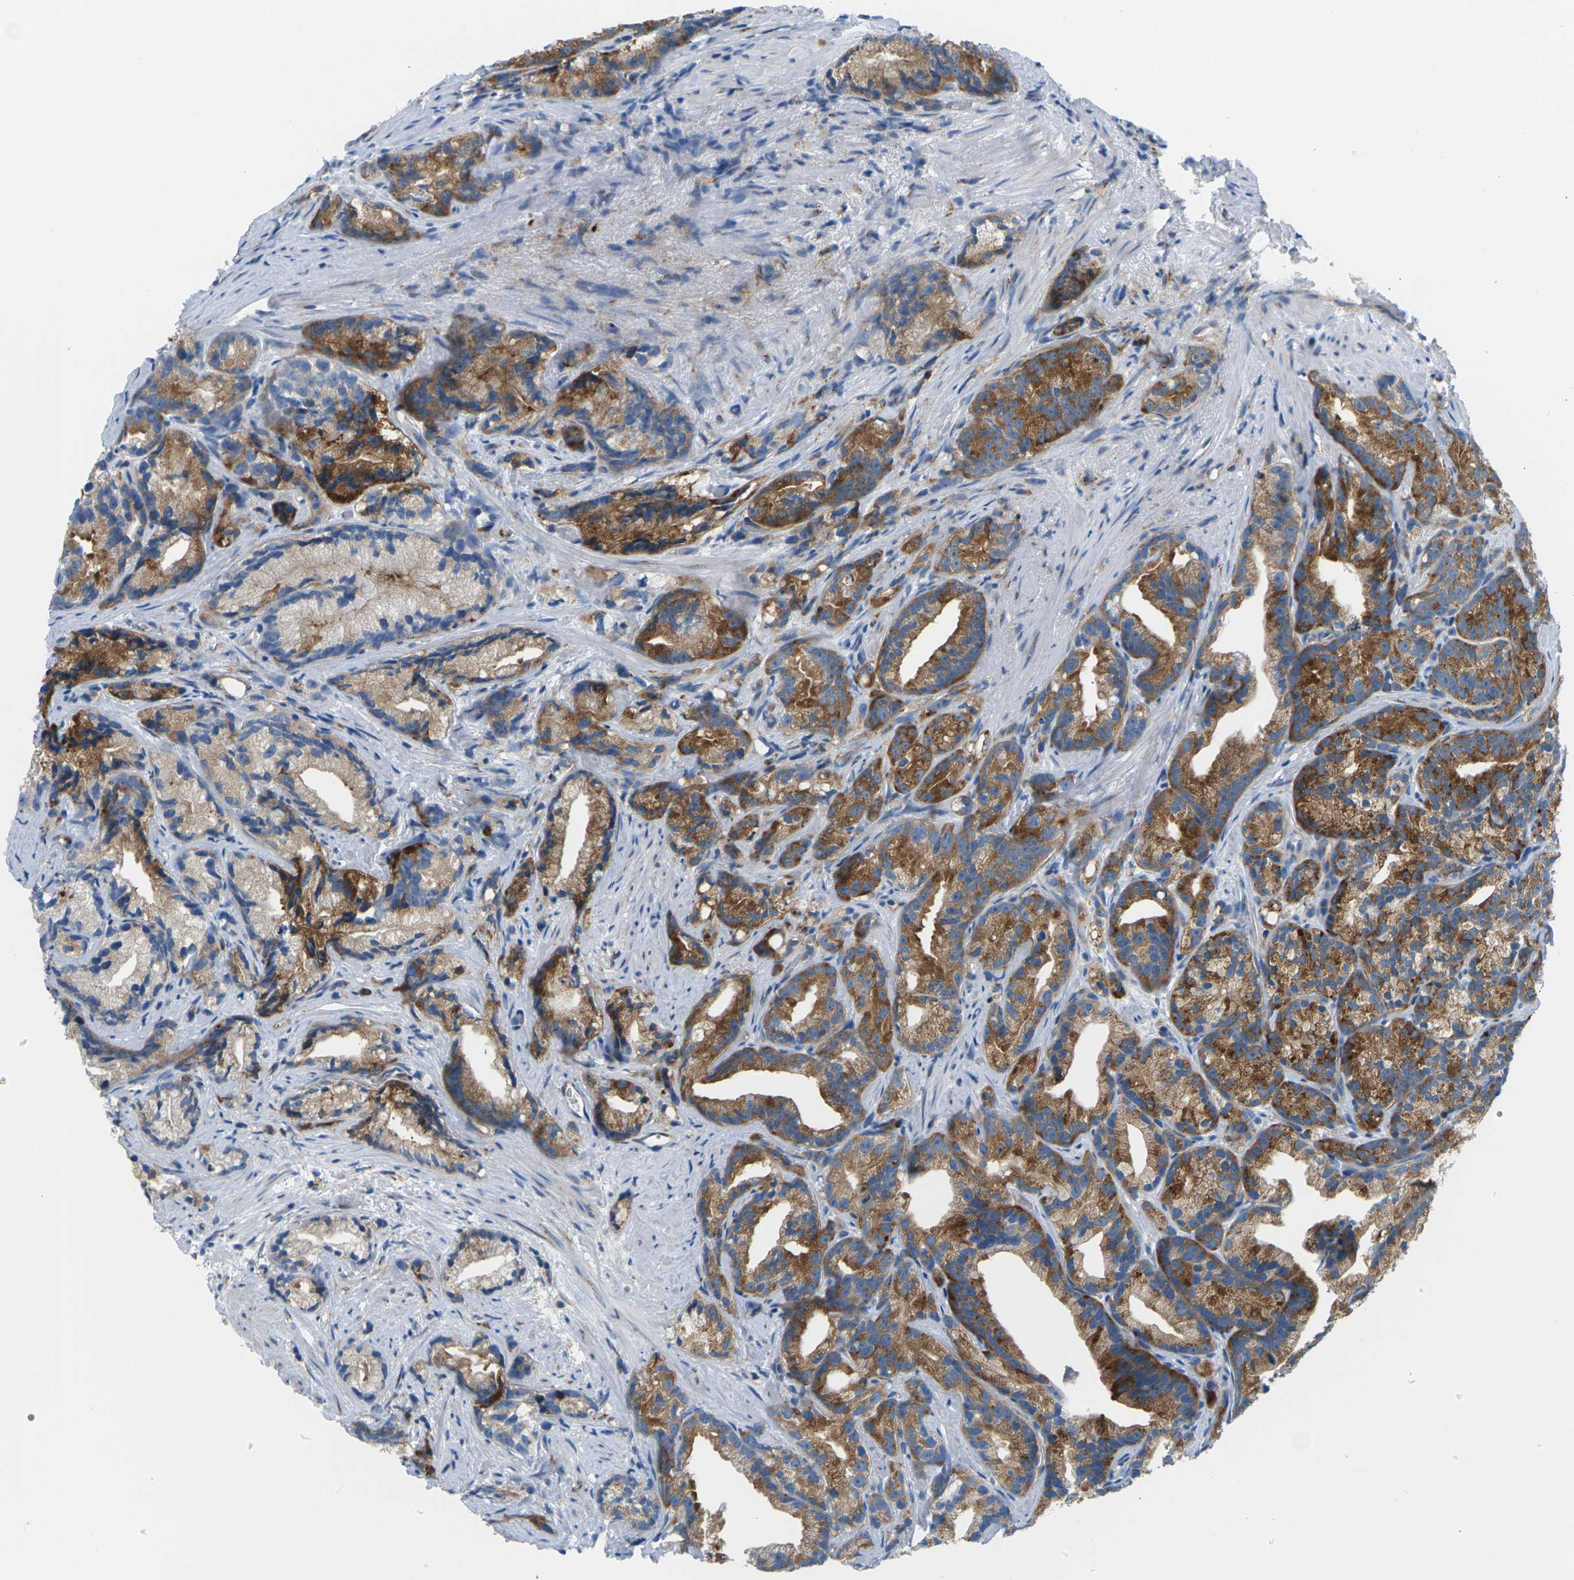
{"staining": {"intensity": "strong", "quantity": ">75%", "location": "cytoplasmic/membranous"}, "tissue": "prostate cancer", "cell_type": "Tumor cells", "image_type": "cancer", "snomed": [{"axis": "morphology", "description": "Adenocarcinoma, Low grade"}, {"axis": "topography", "description": "Prostate"}], "caption": "Tumor cells show high levels of strong cytoplasmic/membranous staining in about >75% of cells in human prostate cancer. (IHC, brightfield microscopy, high magnification).", "gene": "SYNGR2", "patient": {"sex": "male", "age": 89}}